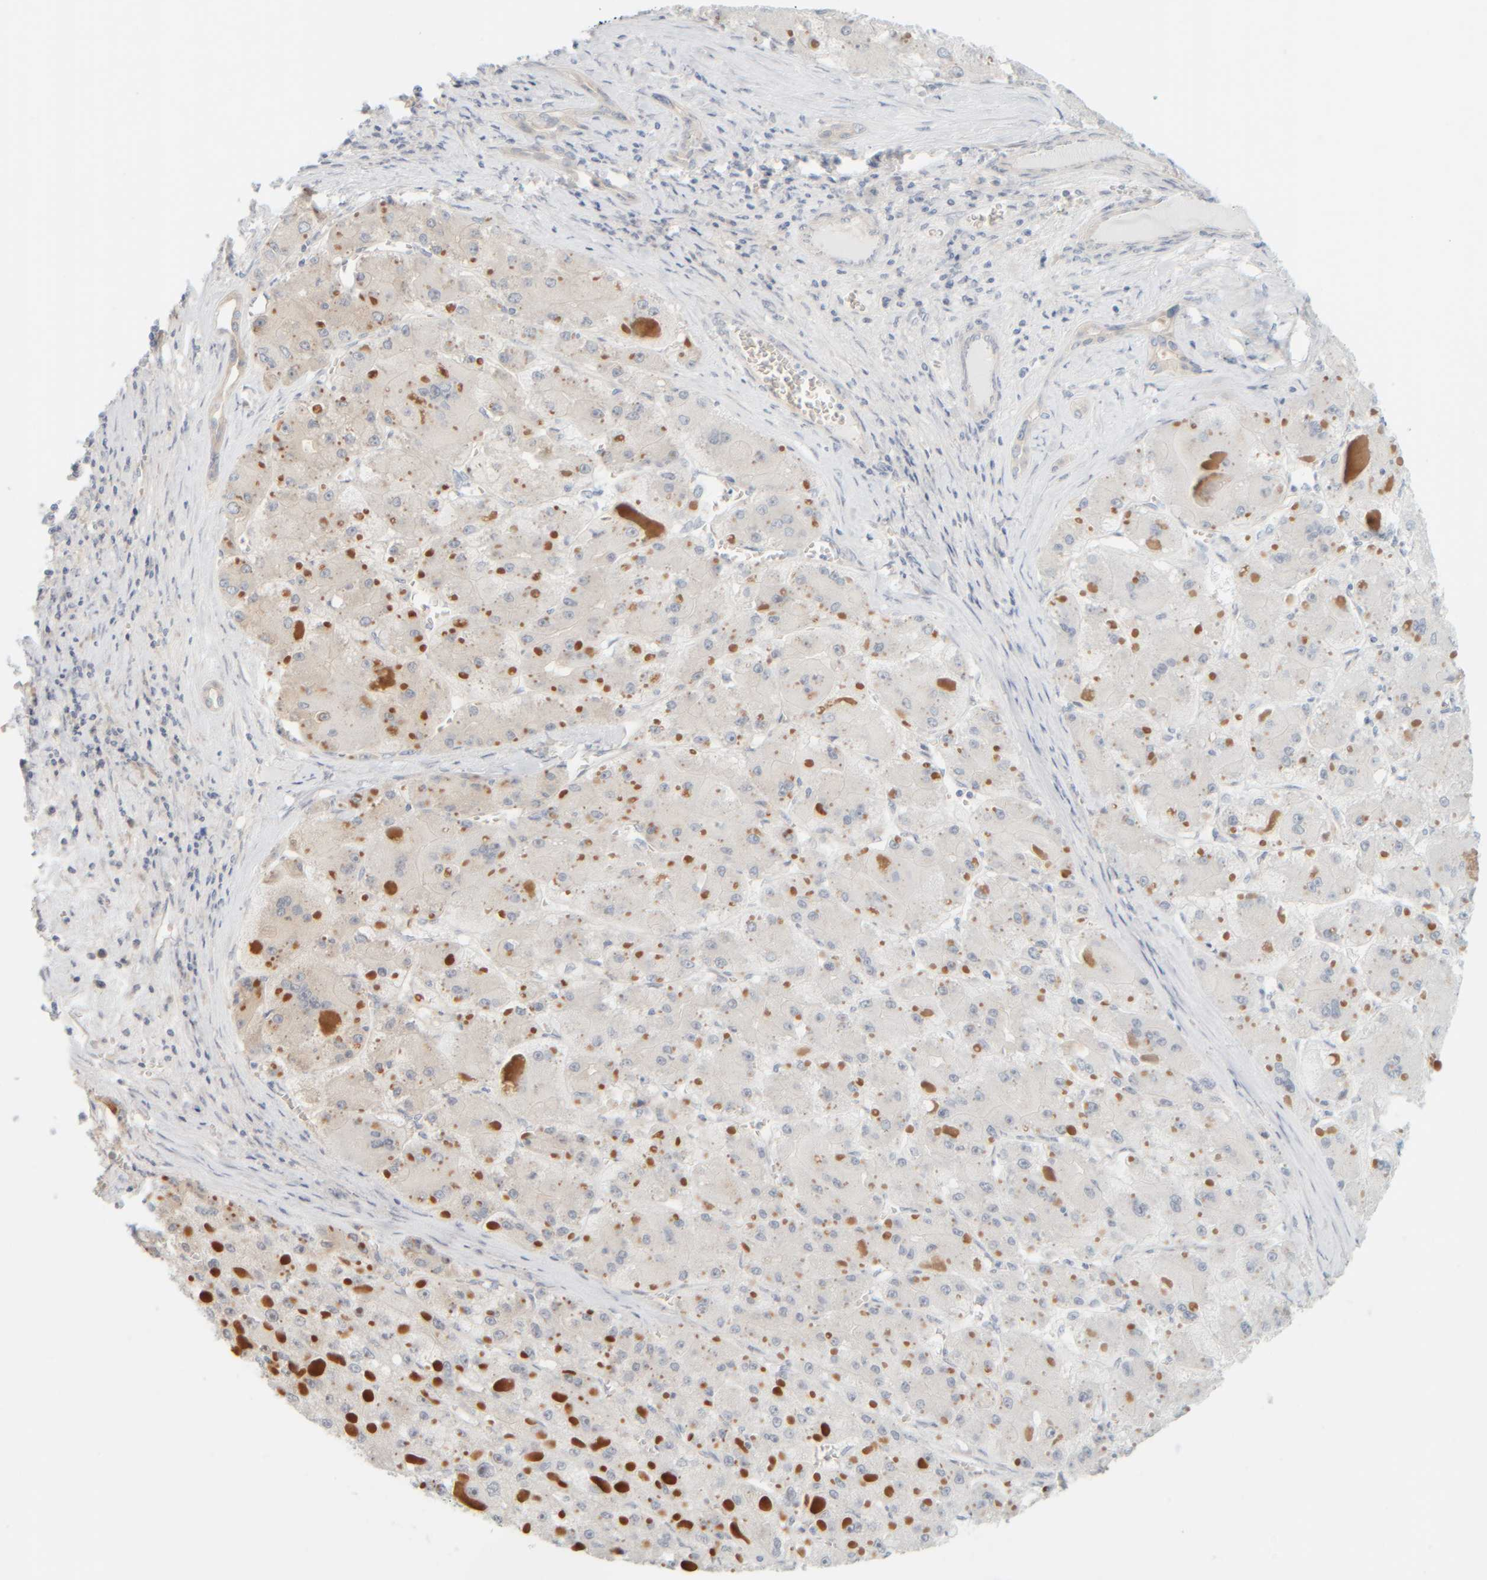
{"staining": {"intensity": "weak", "quantity": "<25%", "location": "cytoplasmic/membranous"}, "tissue": "liver cancer", "cell_type": "Tumor cells", "image_type": "cancer", "snomed": [{"axis": "morphology", "description": "Carcinoma, Hepatocellular, NOS"}, {"axis": "topography", "description": "Liver"}], "caption": "An immunohistochemistry (IHC) image of hepatocellular carcinoma (liver) is shown. There is no staining in tumor cells of hepatocellular carcinoma (liver). (DAB immunohistochemistry (IHC) with hematoxylin counter stain).", "gene": "PTGES3L-AARSD1", "patient": {"sex": "female", "age": 73}}